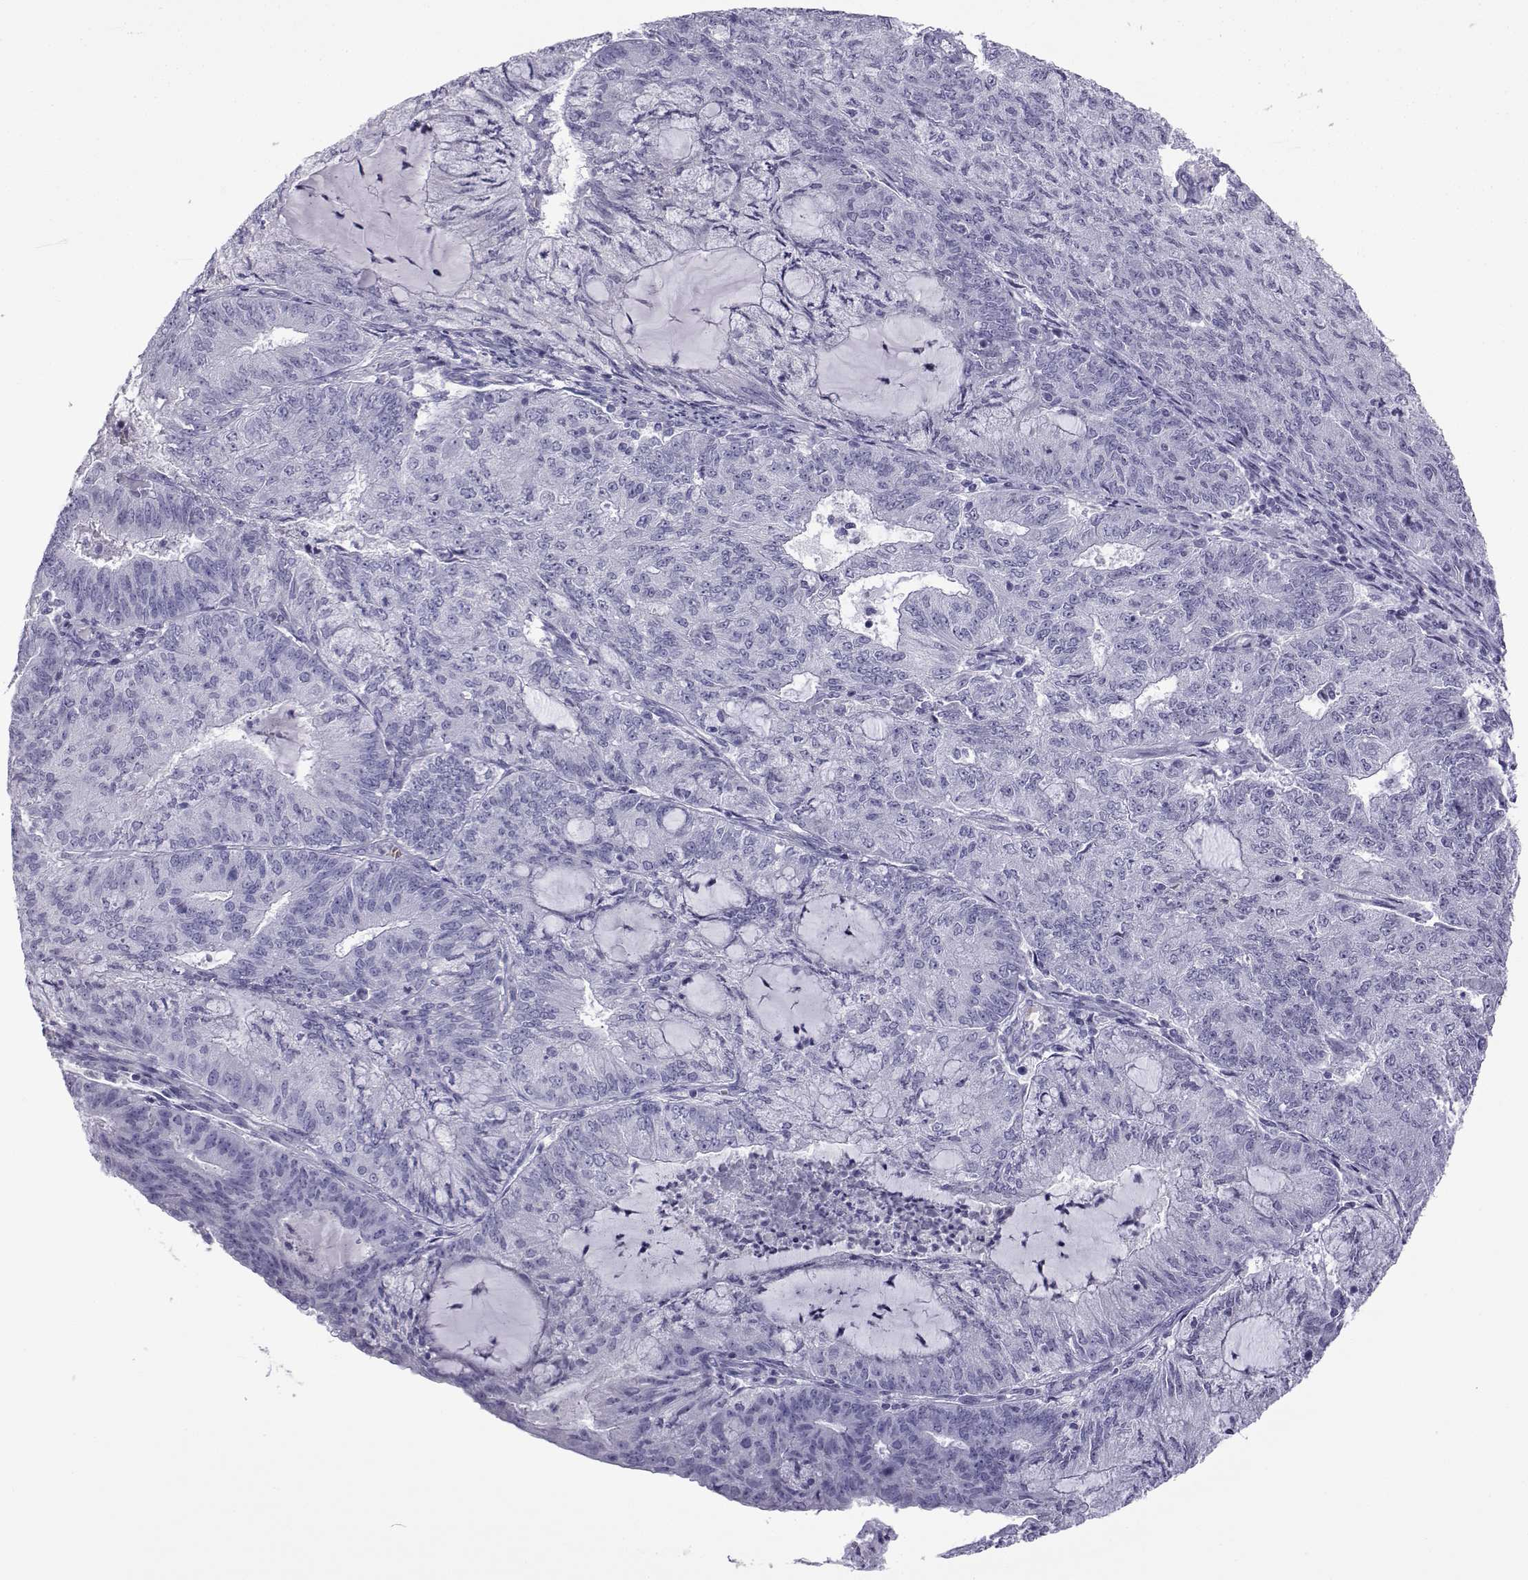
{"staining": {"intensity": "negative", "quantity": "none", "location": "none"}, "tissue": "endometrial cancer", "cell_type": "Tumor cells", "image_type": "cancer", "snomed": [{"axis": "morphology", "description": "Adenocarcinoma, NOS"}, {"axis": "topography", "description": "Endometrium"}], "caption": "High power microscopy histopathology image of an immunohistochemistry (IHC) photomicrograph of adenocarcinoma (endometrial), revealing no significant staining in tumor cells.", "gene": "ACTL7A", "patient": {"sex": "female", "age": 82}}